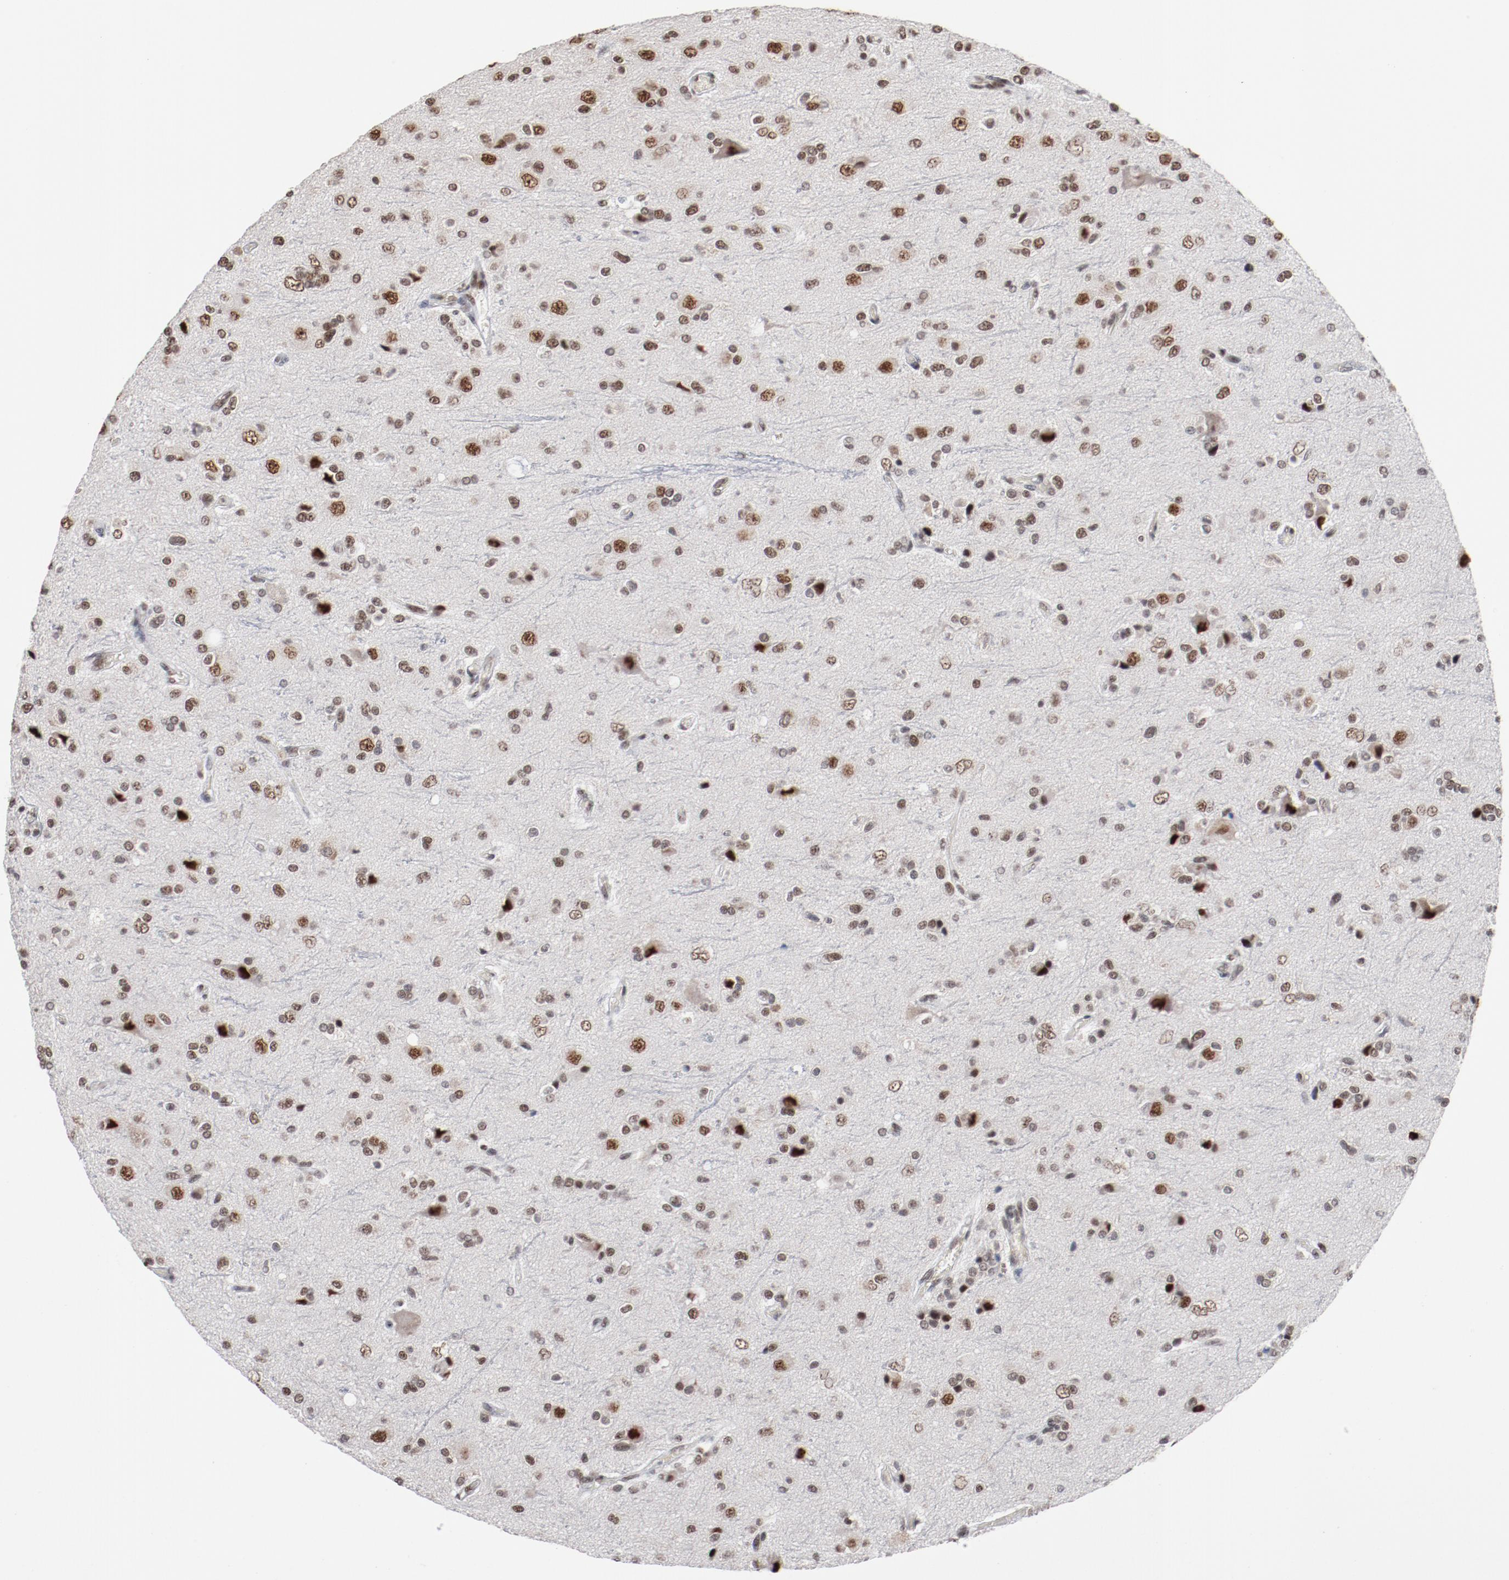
{"staining": {"intensity": "strong", "quantity": ">75%", "location": "nuclear"}, "tissue": "glioma", "cell_type": "Tumor cells", "image_type": "cancer", "snomed": [{"axis": "morphology", "description": "Glioma, malignant, High grade"}, {"axis": "topography", "description": "Brain"}], "caption": "Human malignant glioma (high-grade) stained with a protein marker exhibits strong staining in tumor cells.", "gene": "BUB3", "patient": {"sex": "male", "age": 47}}